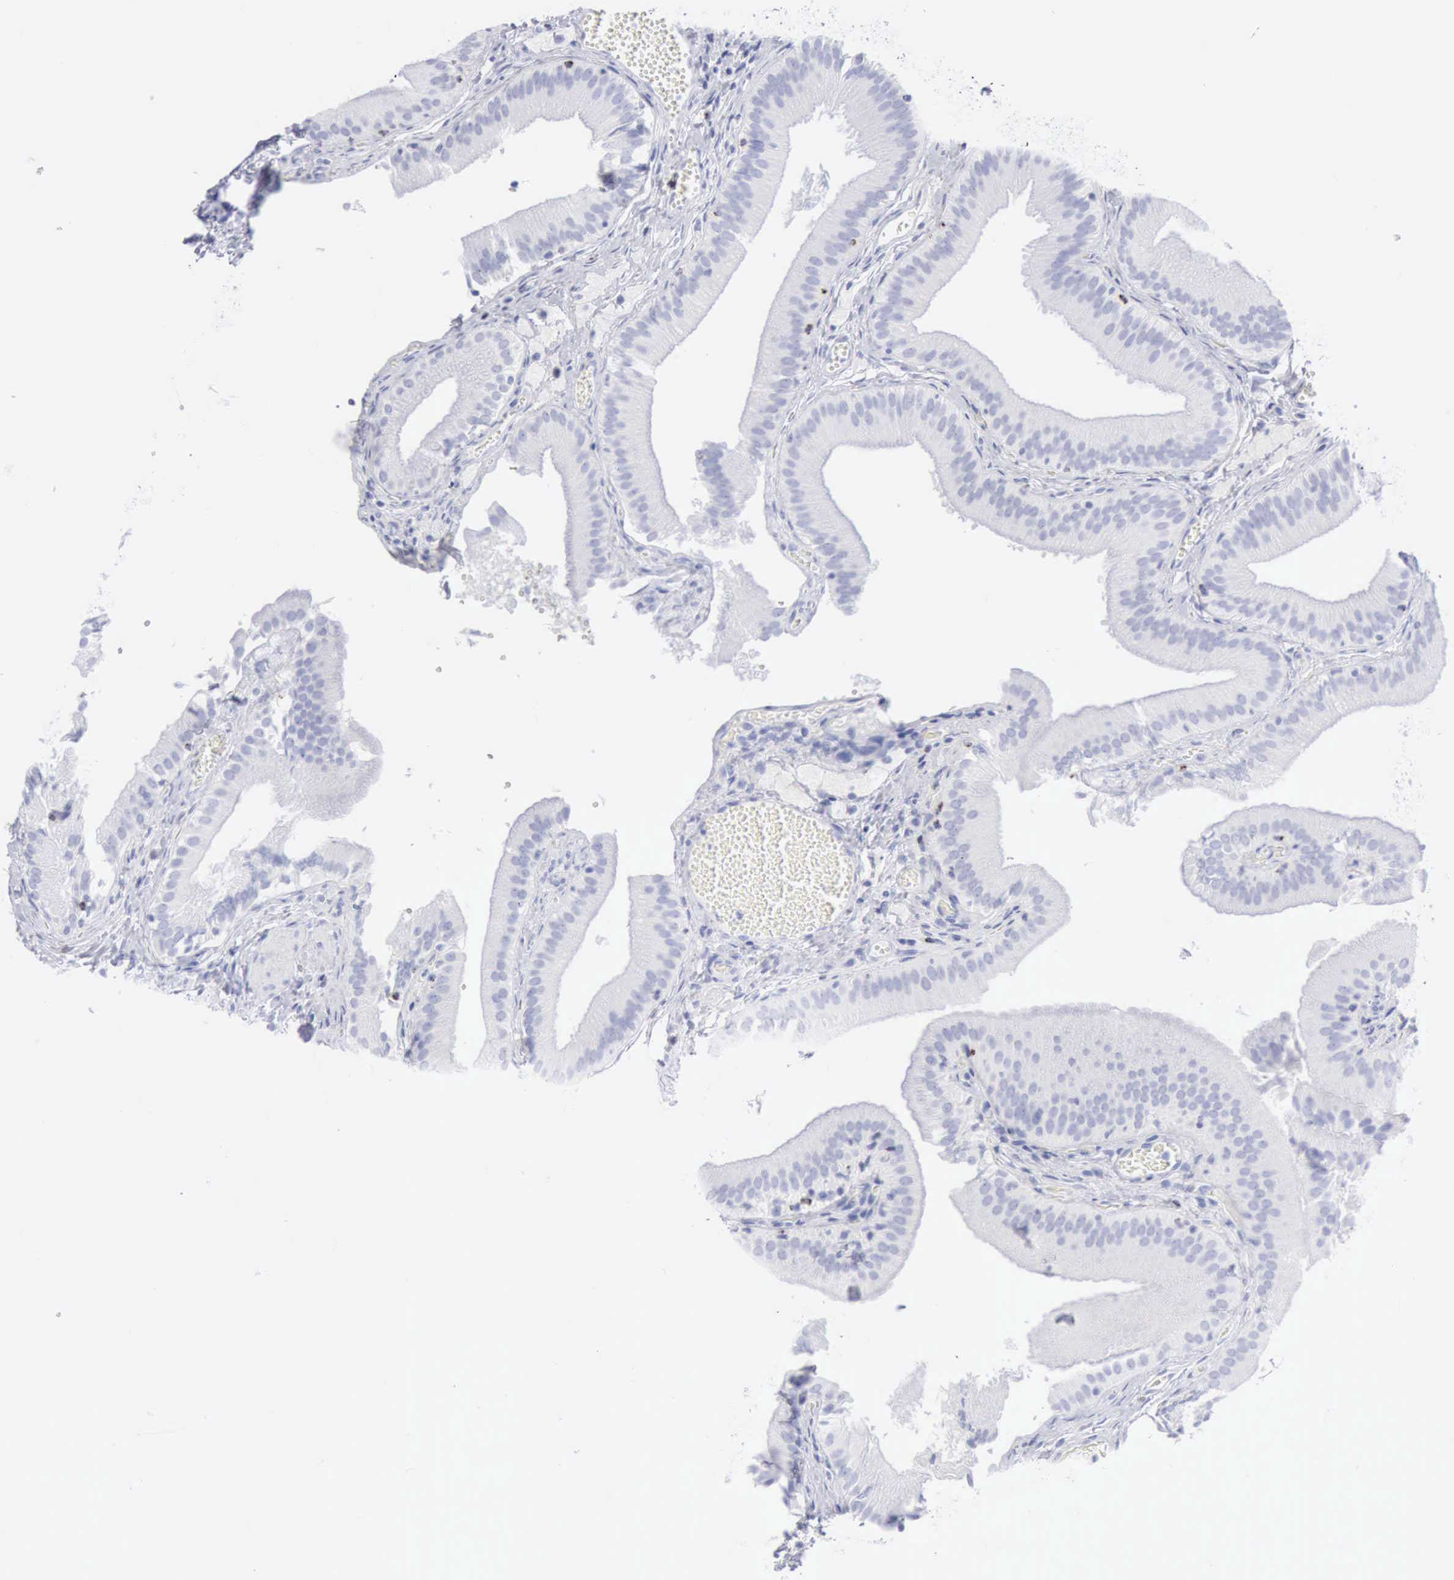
{"staining": {"intensity": "negative", "quantity": "none", "location": "none"}, "tissue": "gallbladder", "cell_type": "Glandular cells", "image_type": "normal", "snomed": [{"axis": "morphology", "description": "Normal tissue, NOS"}, {"axis": "topography", "description": "Gallbladder"}], "caption": "Immunohistochemical staining of unremarkable human gallbladder demonstrates no significant expression in glandular cells. (DAB (3,3'-diaminobenzidine) immunohistochemistry, high magnification).", "gene": "GZMB", "patient": {"sex": "female", "age": 24}}